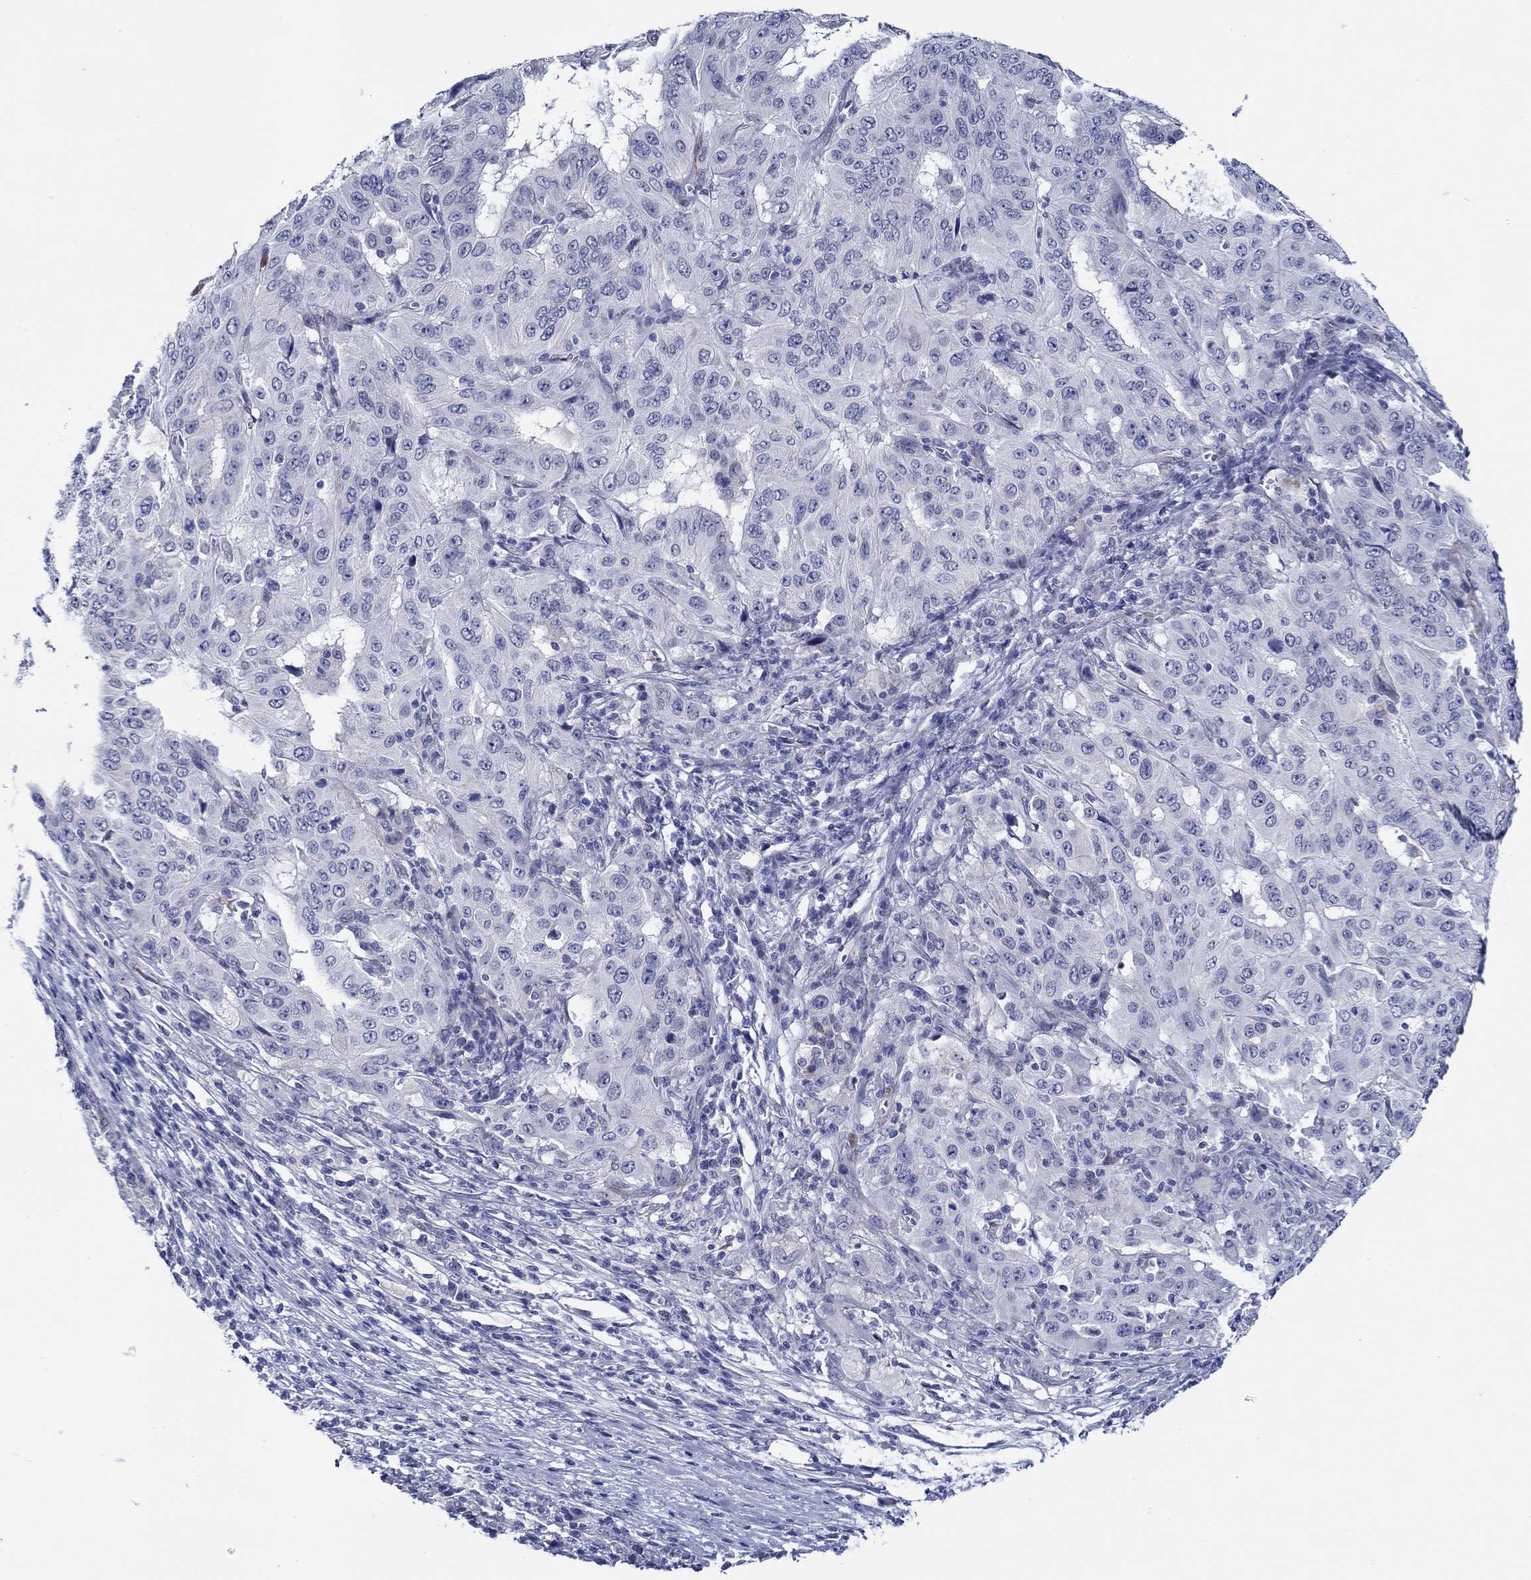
{"staining": {"intensity": "negative", "quantity": "none", "location": "none"}, "tissue": "pancreatic cancer", "cell_type": "Tumor cells", "image_type": "cancer", "snomed": [{"axis": "morphology", "description": "Adenocarcinoma, NOS"}, {"axis": "topography", "description": "Pancreas"}], "caption": "High magnification brightfield microscopy of pancreatic cancer (adenocarcinoma) stained with DAB (brown) and counterstained with hematoxylin (blue): tumor cells show no significant expression.", "gene": "MC2R", "patient": {"sex": "male", "age": 63}}